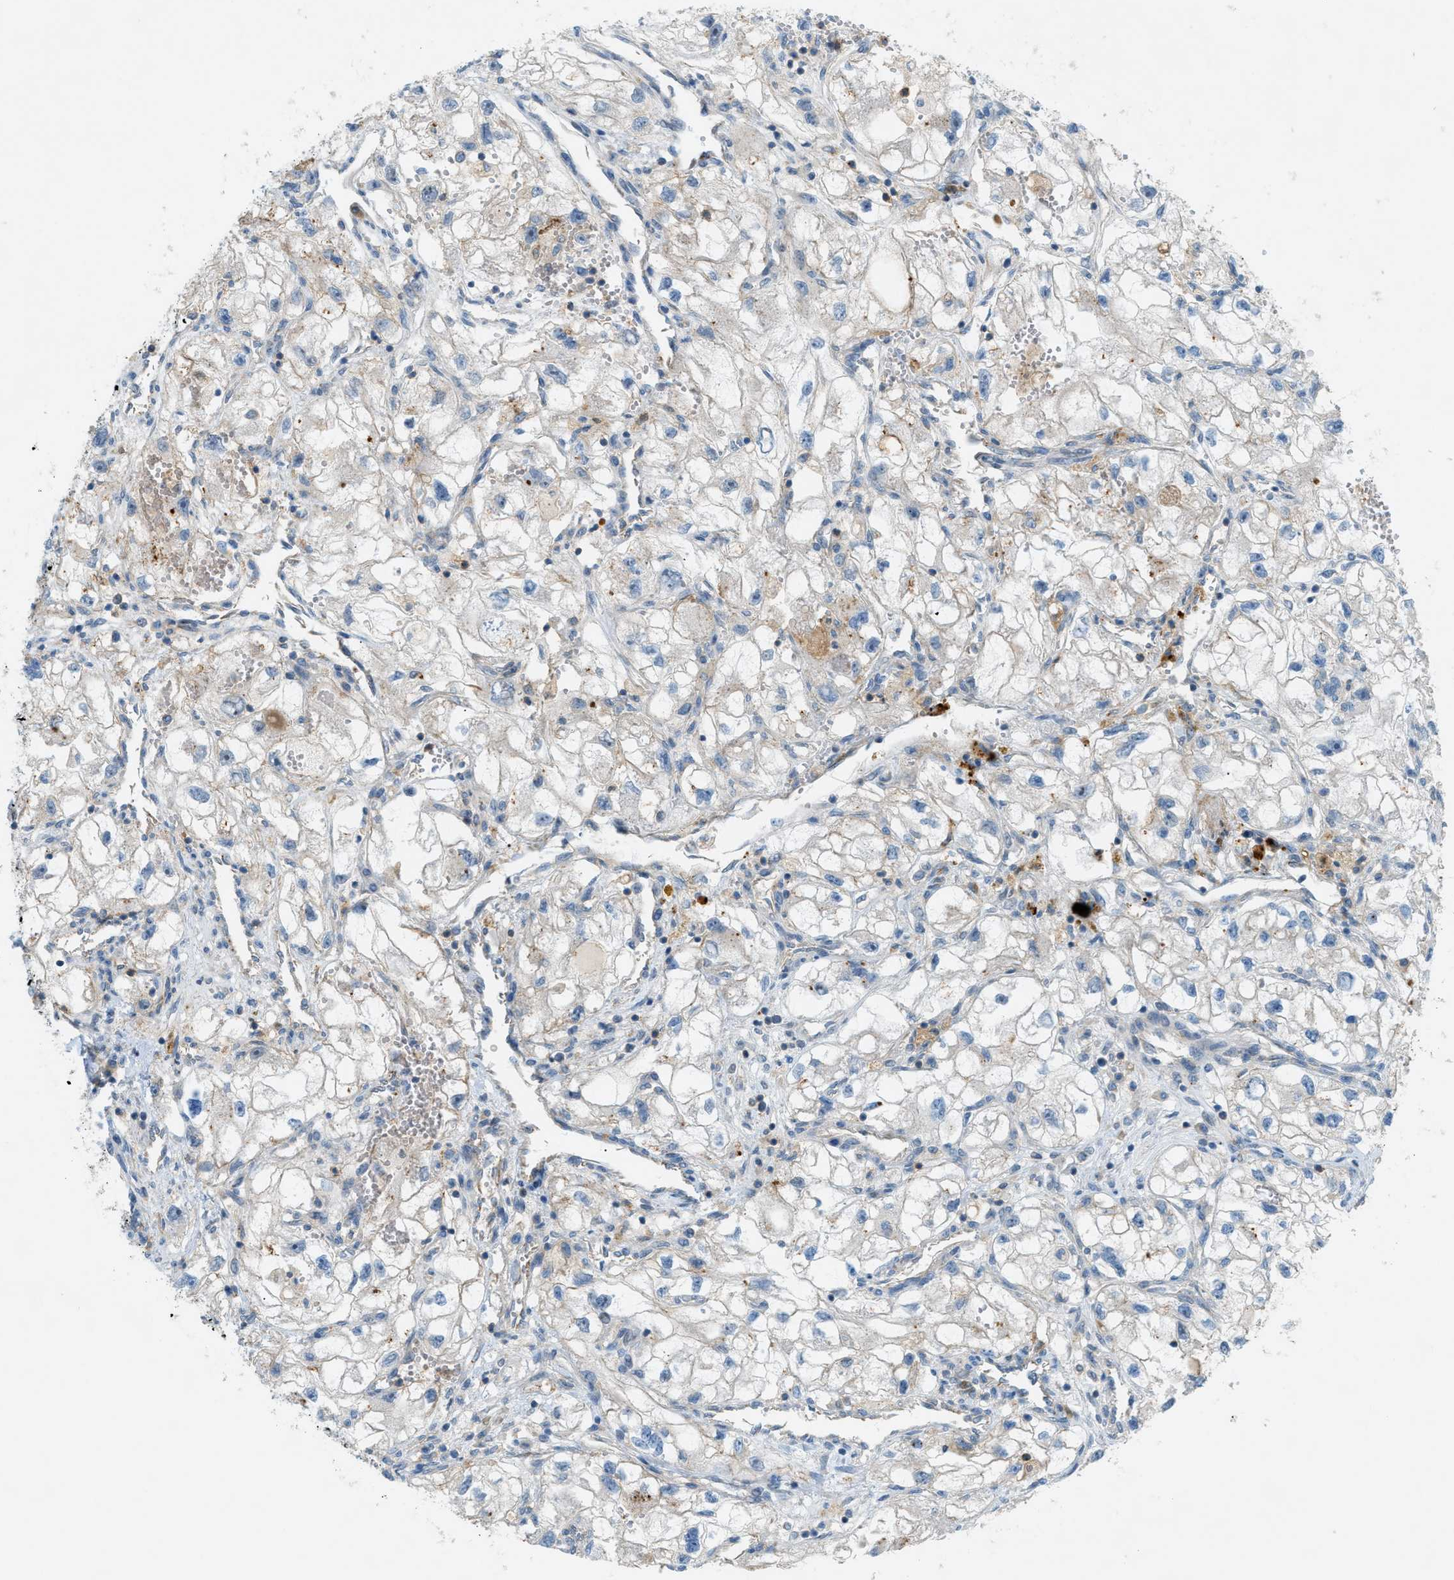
{"staining": {"intensity": "negative", "quantity": "none", "location": "none"}, "tissue": "renal cancer", "cell_type": "Tumor cells", "image_type": "cancer", "snomed": [{"axis": "morphology", "description": "Adenocarcinoma, NOS"}, {"axis": "topography", "description": "Kidney"}], "caption": "This is an immunohistochemistry (IHC) histopathology image of human renal cancer (adenocarcinoma). There is no staining in tumor cells.", "gene": "GRK6", "patient": {"sex": "female", "age": 70}}